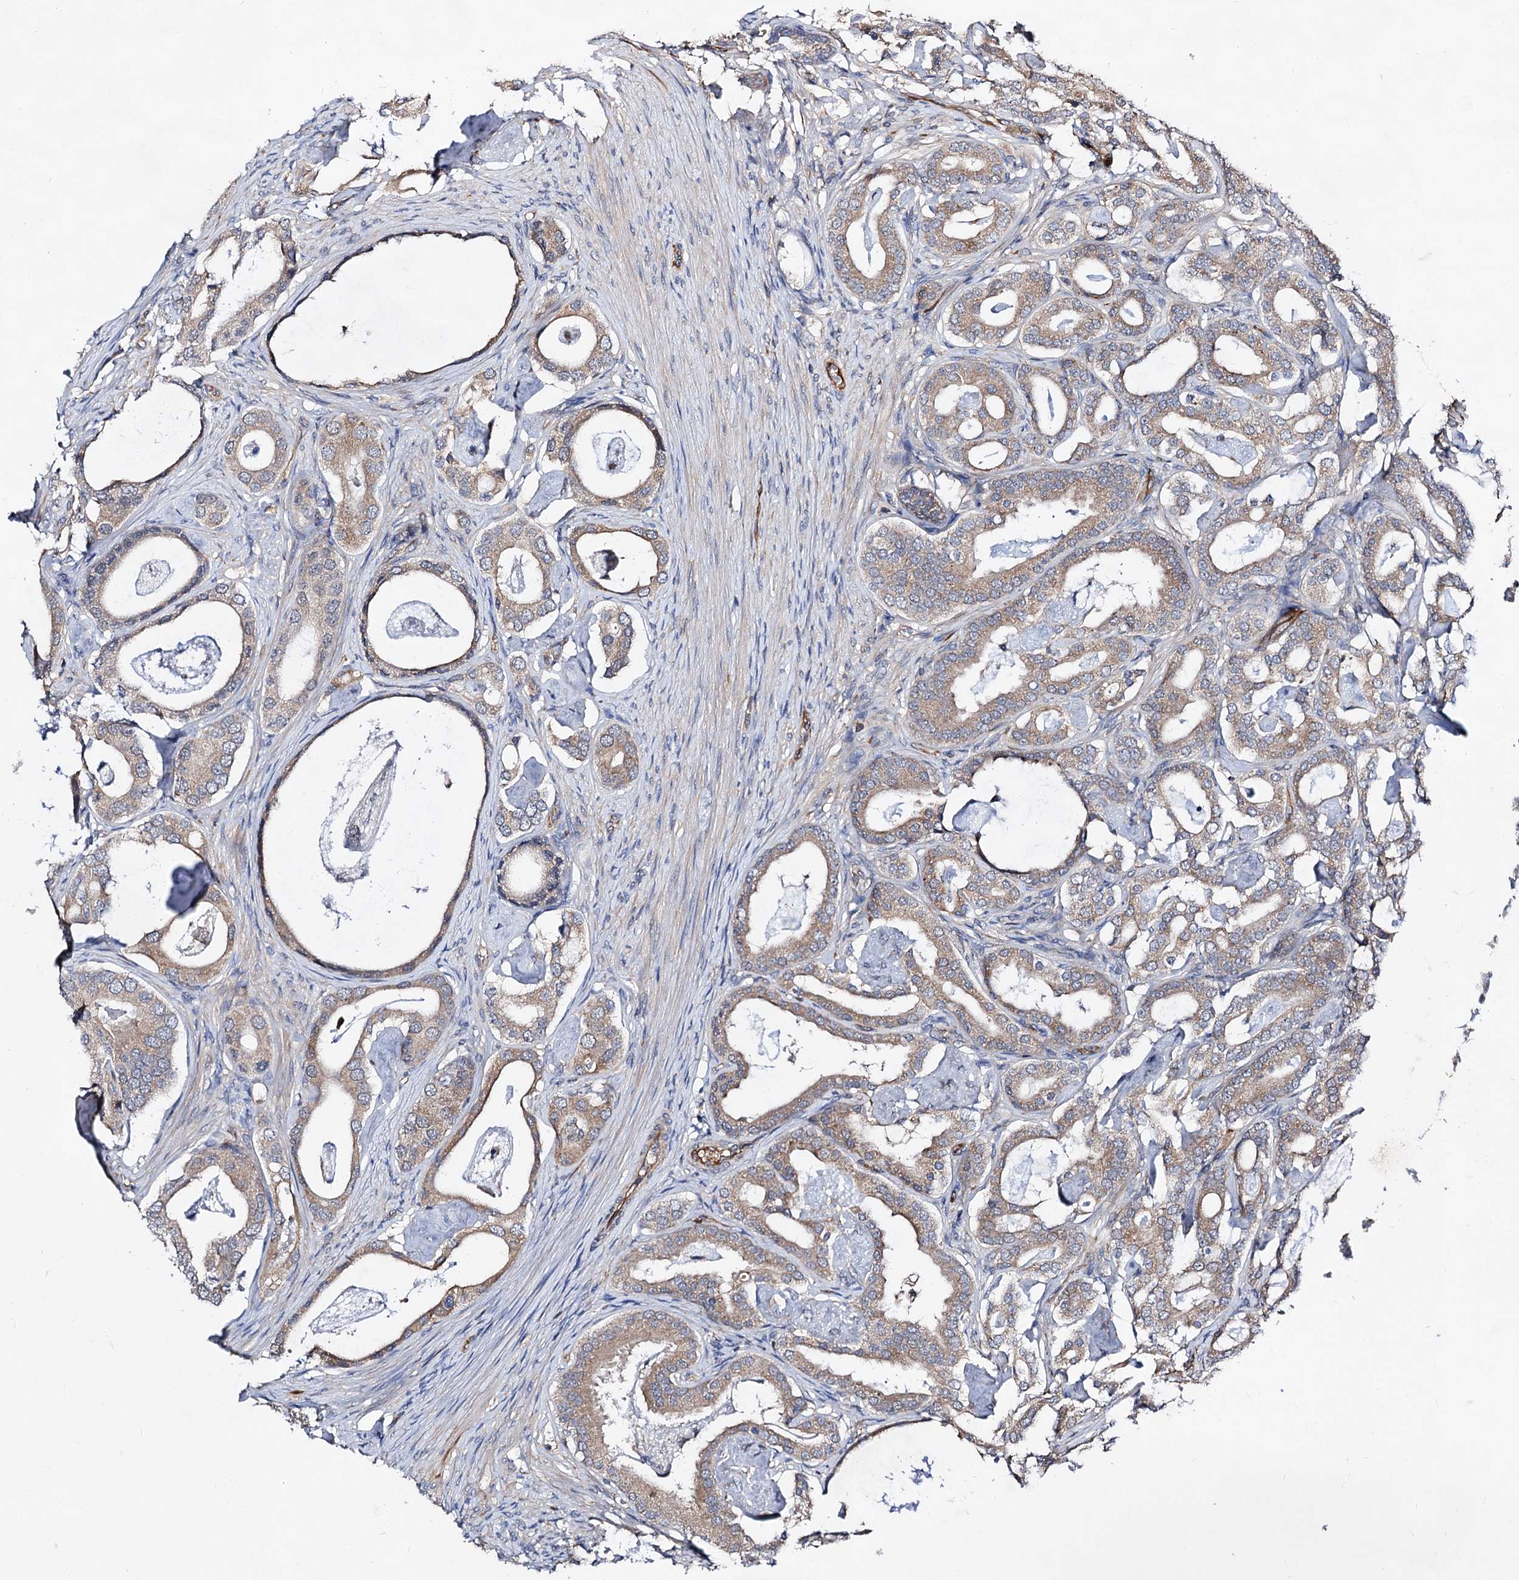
{"staining": {"intensity": "weak", "quantity": "25%-75%", "location": "cytoplasmic/membranous"}, "tissue": "prostate cancer", "cell_type": "Tumor cells", "image_type": "cancer", "snomed": [{"axis": "morphology", "description": "Adenocarcinoma, Low grade"}, {"axis": "topography", "description": "Prostate"}], "caption": "Immunohistochemistry (IHC) staining of prostate cancer (low-grade adenocarcinoma), which reveals low levels of weak cytoplasmic/membranous expression in about 25%-75% of tumor cells indicating weak cytoplasmic/membranous protein positivity. The staining was performed using DAB (3,3'-diaminobenzidine) (brown) for protein detection and nuclei were counterstained in hematoxylin (blue).", "gene": "TEX9", "patient": {"sex": "male", "age": 71}}